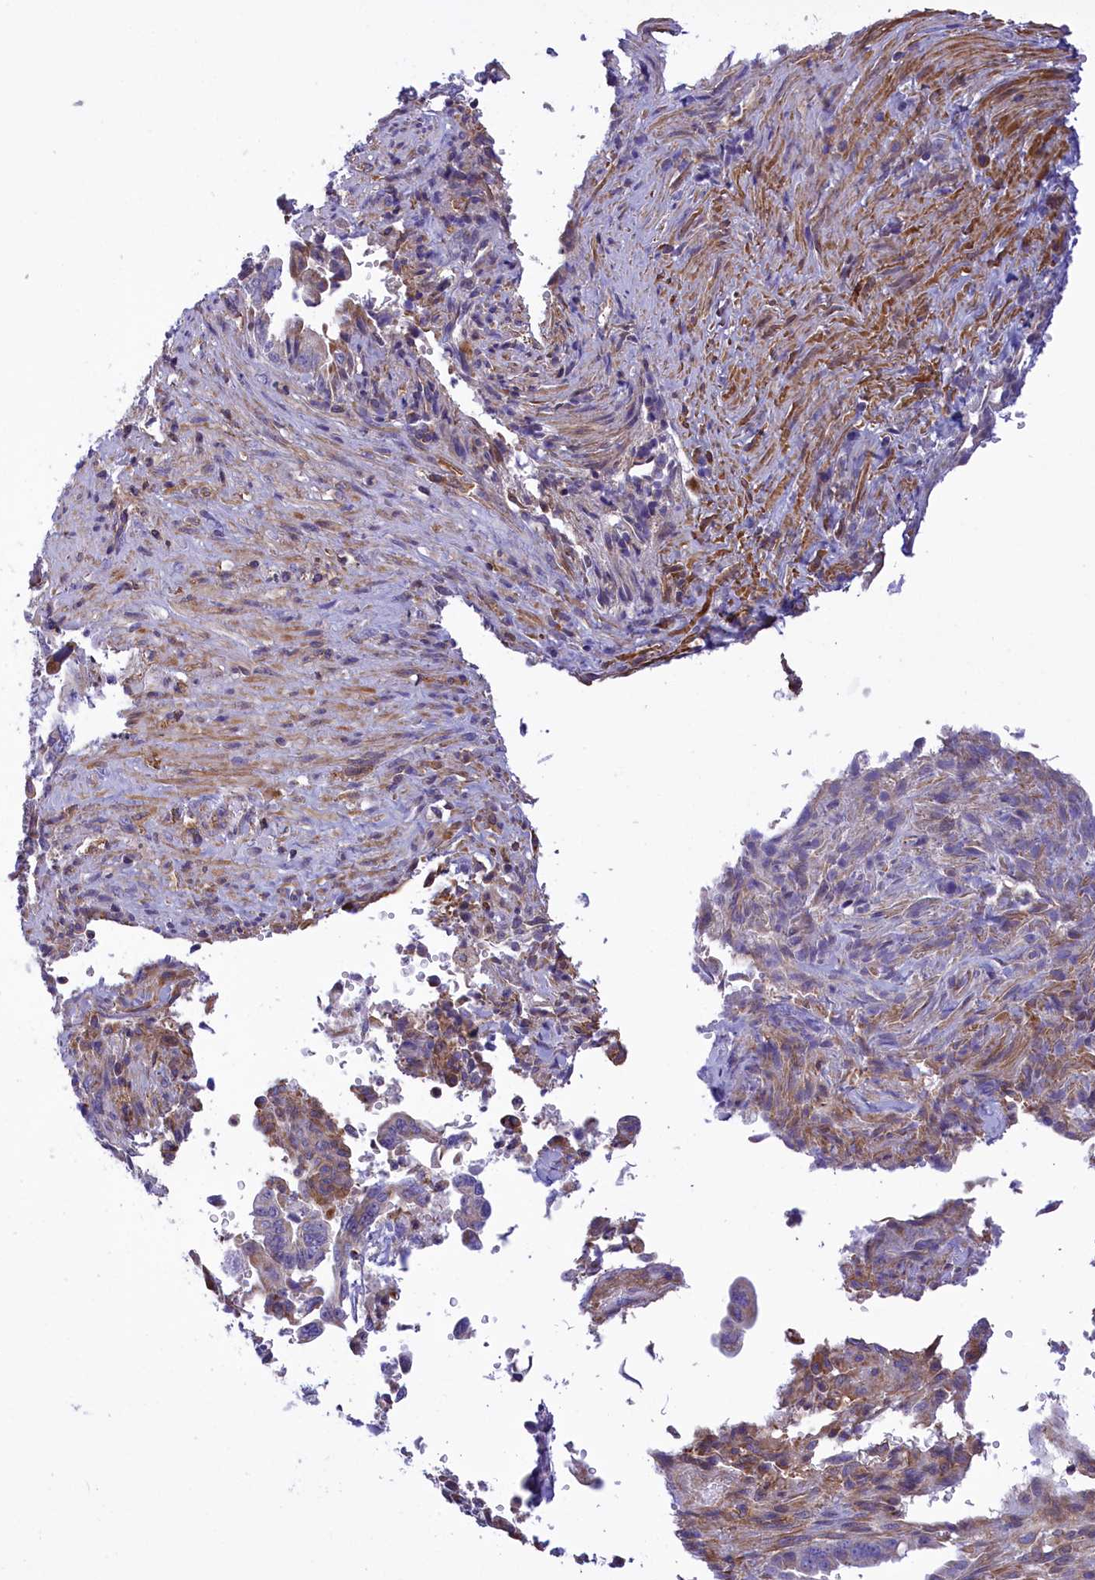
{"staining": {"intensity": "weak", "quantity": "<25%", "location": "cytoplasmic/membranous"}, "tissue": "pancreatic cancer", "cell_type": "Tumor cells", "image_type": "cancer", "snomed": [{"axis": "morphology", "description": "Adenocarcinoma, NOS"}, {"axis": "topography", "description": "Pancreas"}], "caption": "The image displays no significant expression in tumor cells of pancreatic cancer (adenocarcinoma).", "gene": "CORO7-PAM16", "patient": {"sex": "male", "age": 70}}